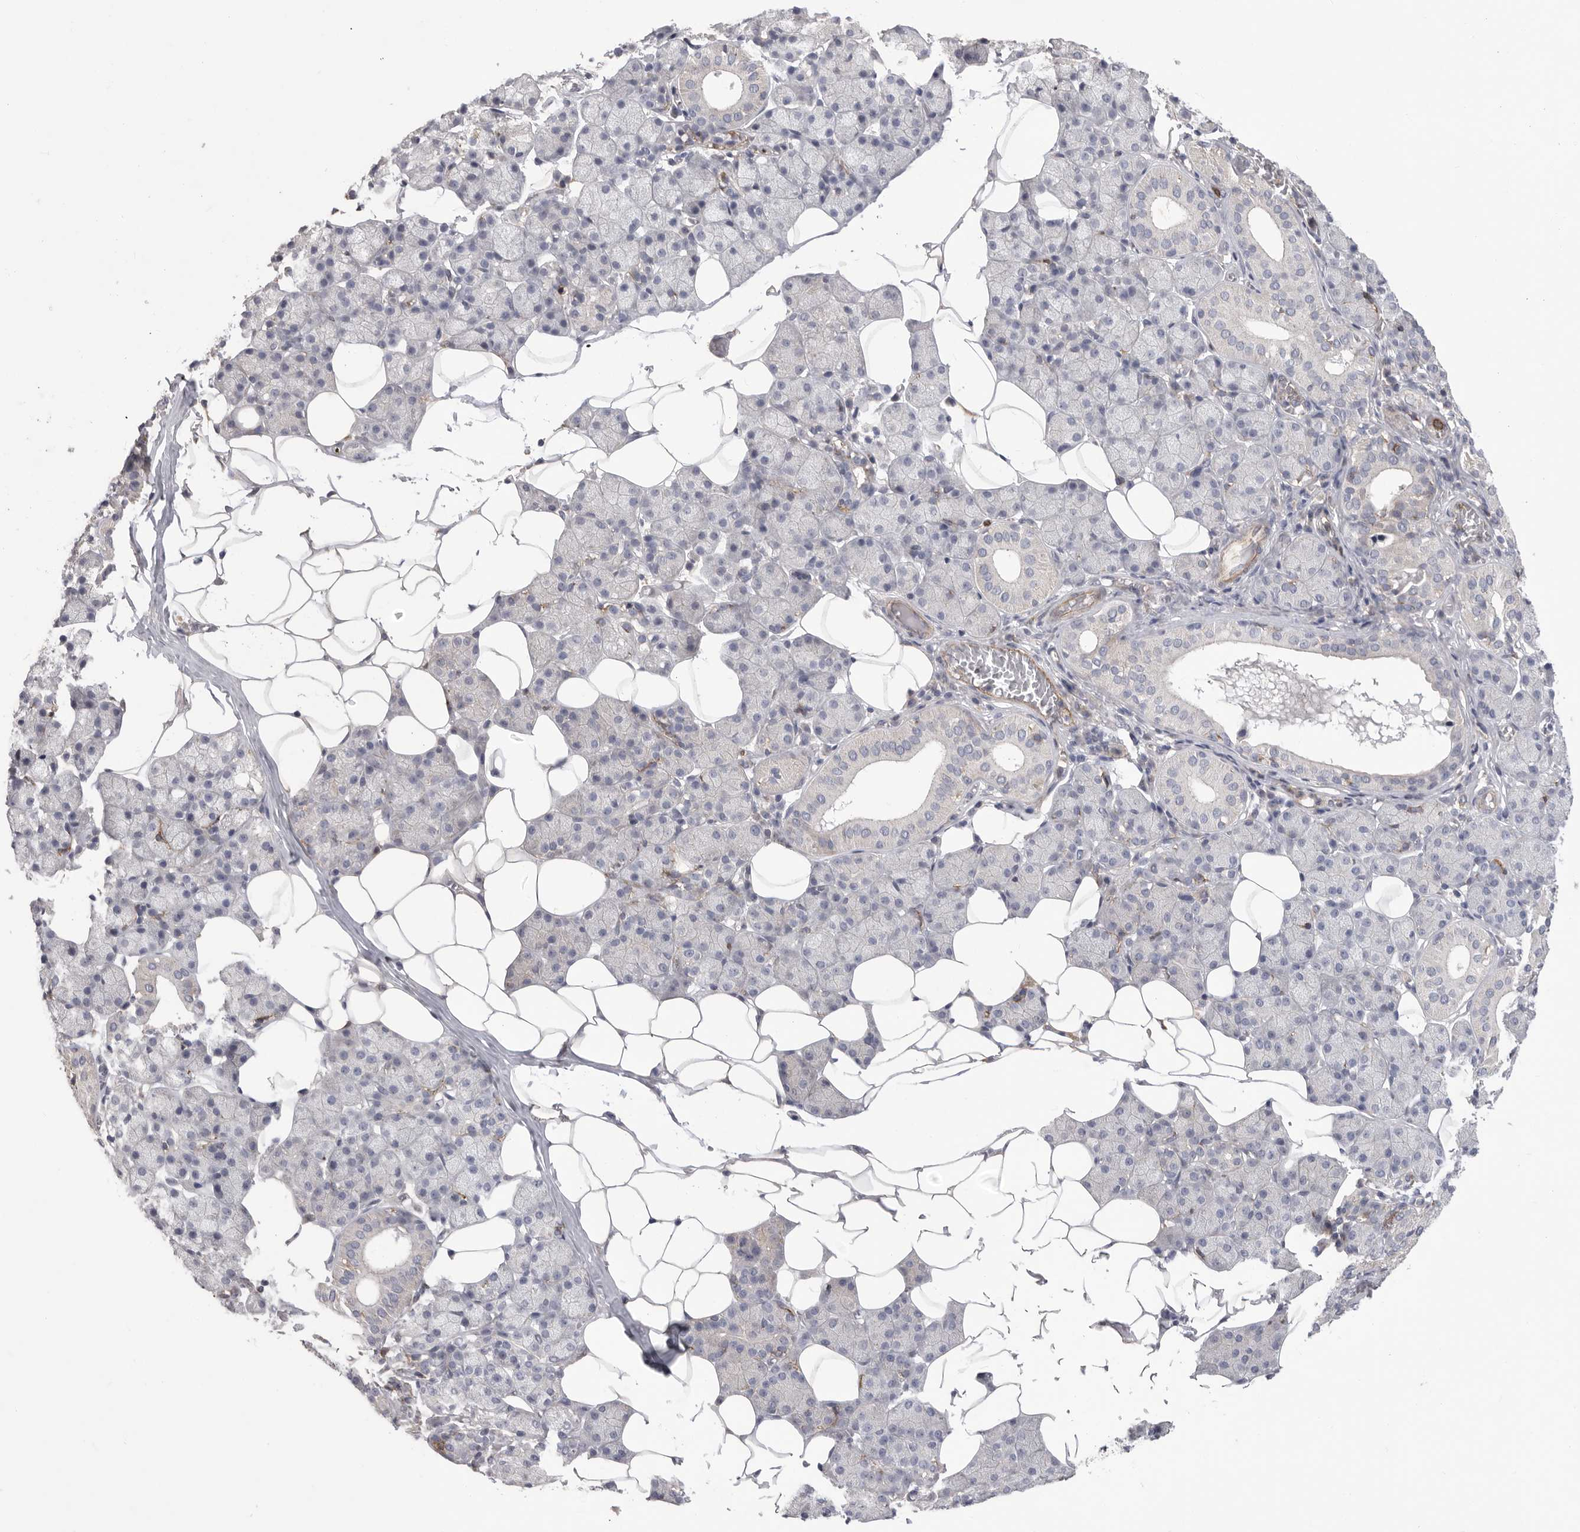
{"staining": {"intensity": "weak", "quantity": "<25%", "location": "cytoplasmic/membranous"}, "tissue": "salivary gland", "cell_type": "Glandular cells", "image_type": "normal", "snomed": [{"axis": "morphology", "description": "Normal tissue, NOS"}, {"axis": "topography", "description": "Salivary gland"}], "caption": "Immunohistochemistry photomicrograph of unremarkable human salivary gland stained for a protein (brown), which displays no positivity in glandular cells.", "gene": "SIGLEC10", "patient": {"sex": "female", "age": 33}}